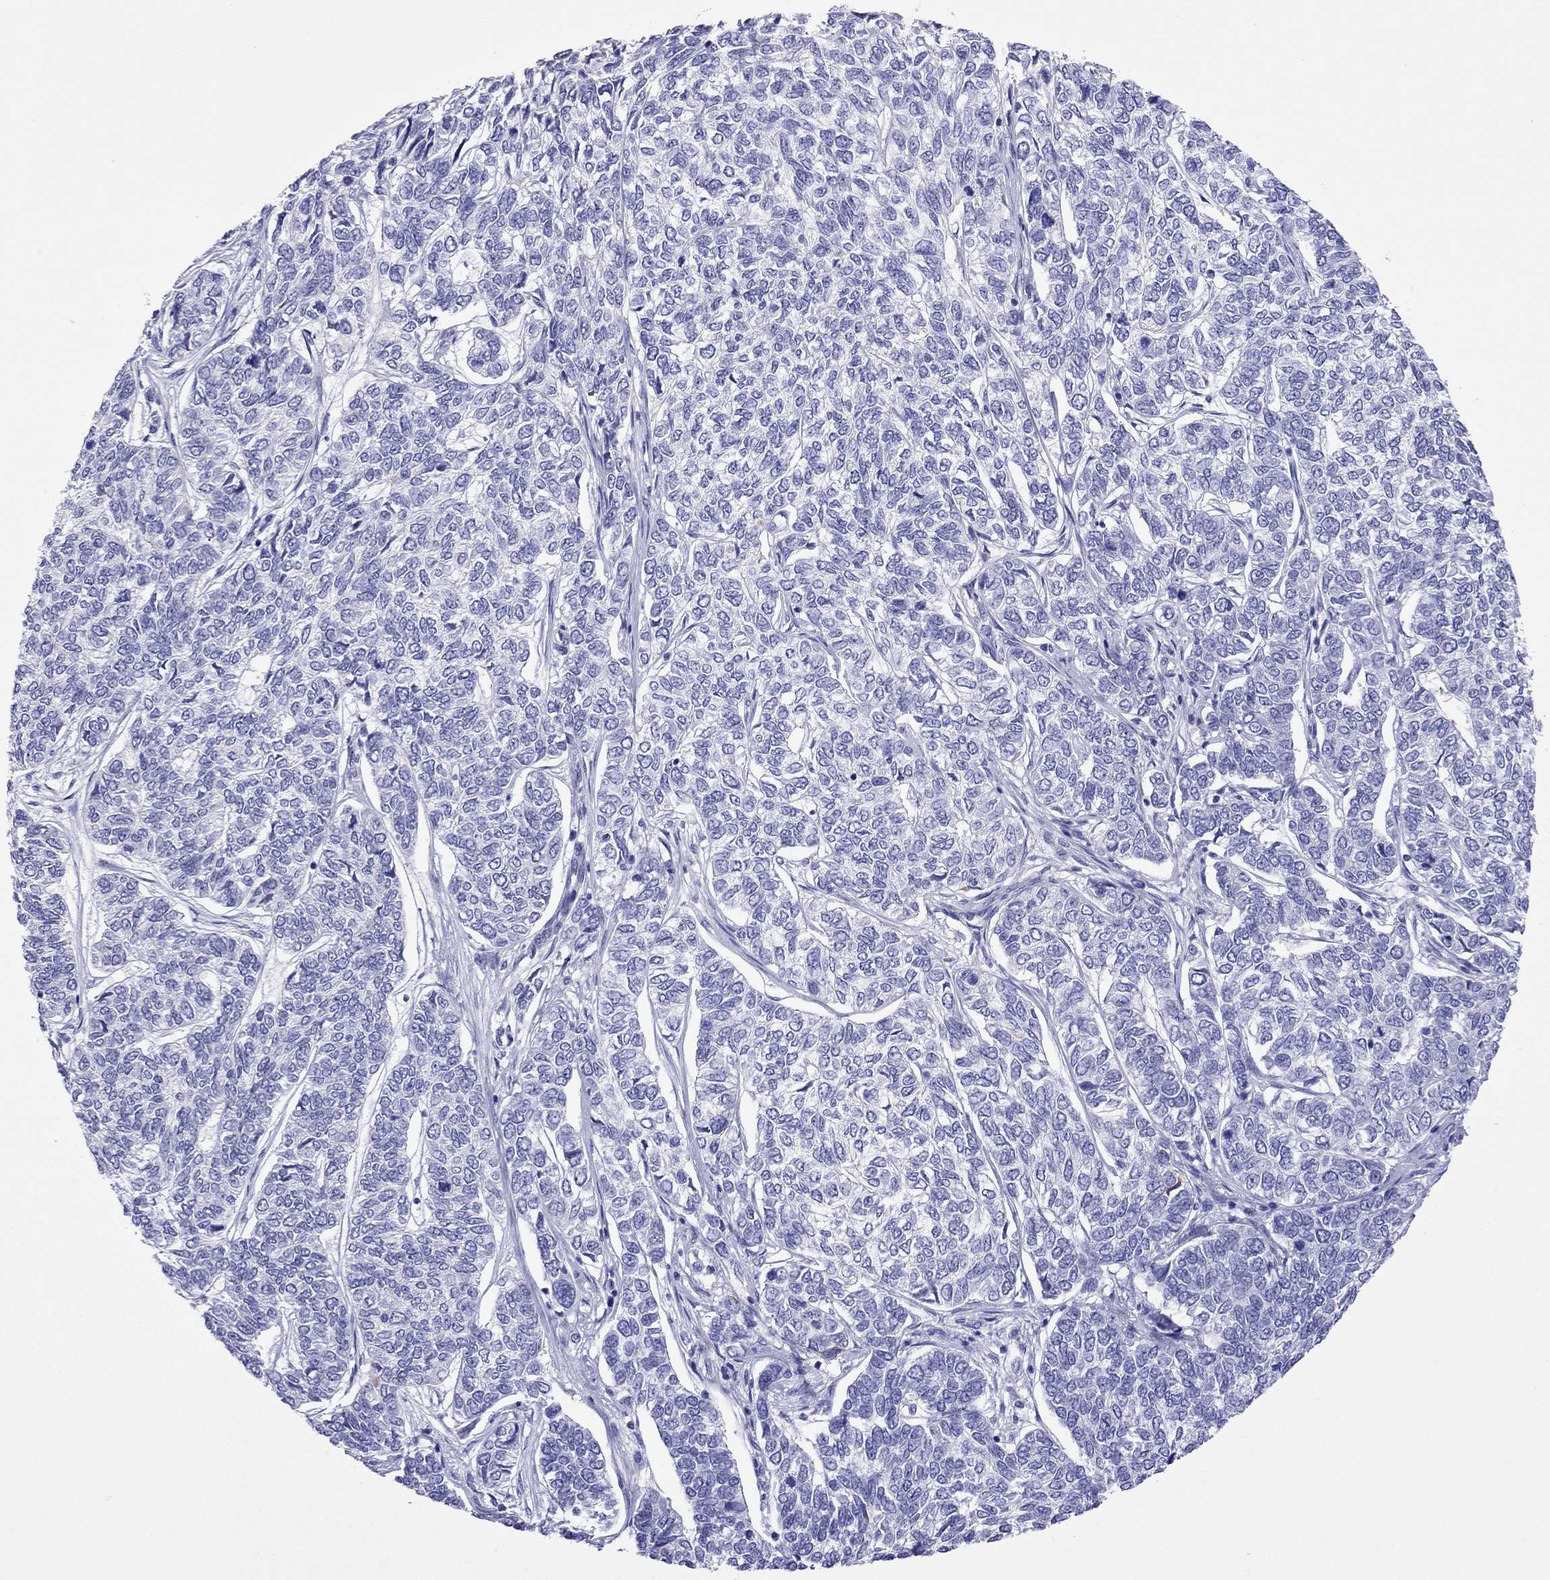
{"staining": {"intensity": "negative", "quantity": "none", "location": "none"}, "tissue": "skin cancer", "cell_type": "Tumor cells", "image_type": "cancer", "snomed": [{"axis": "morphology", "description": "Basal cell carcinoma"}, {"axis": "topography", "description": "Skin"}], "caption": "High magnification brightfield microscopy of skin cancer stained with DAB (3,3'-diaminobenzidine) (brown) and counterstained with hematoxylin (blue): tumor cells show no significant staining.", "gene": "PCDHA6", "patient": {"sex": "female", "age": 65}}